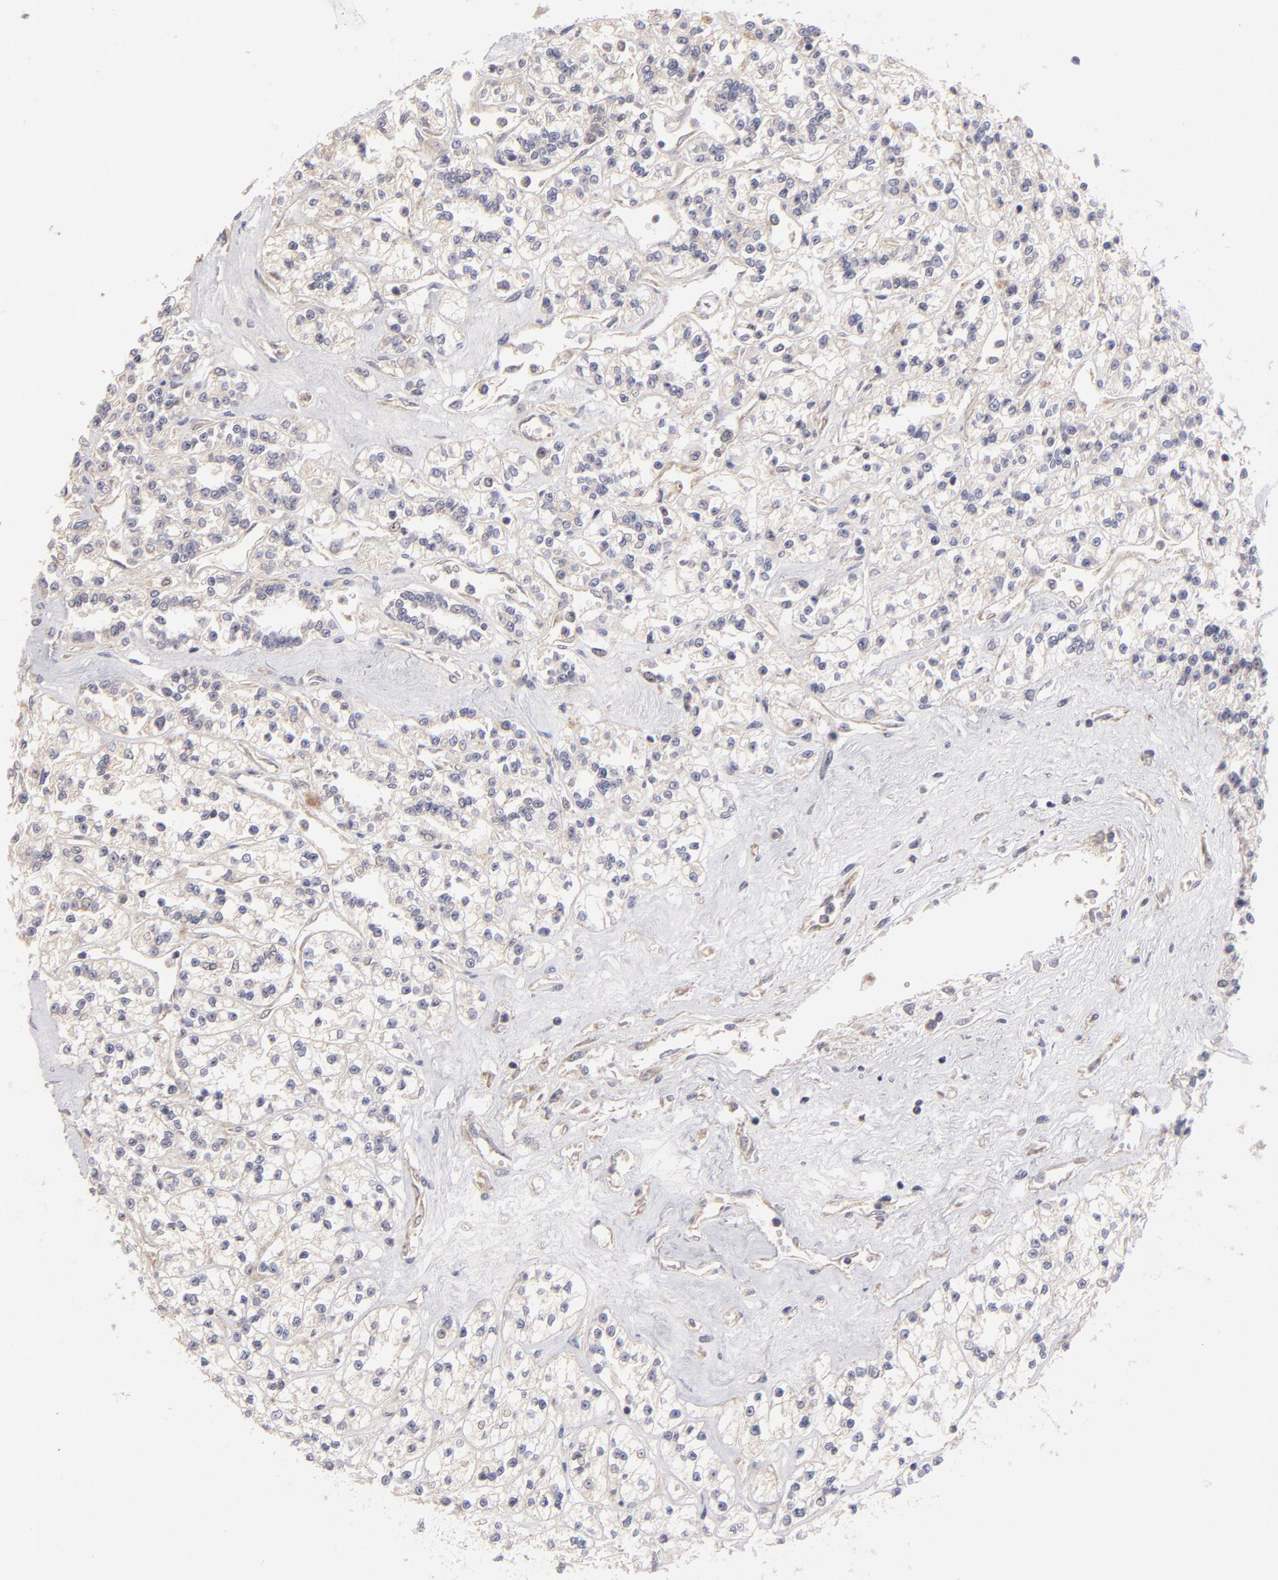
{"staining": {"intensity": "weak", "quantity": ">75%", "location": "cytoplasmic/membranous"}, "tissue": "renal cancer", "cell_type": "Tumor cells", "image_type": "cancer", "snomed": [{"axis": "morphology", "description": "Adenocarcinoma, NOS"}, {"axis": "topography", "description": "Kidney"}], "caption": "The photomicrograph shows a brown stain indicating the presence of a protein in the cytoplasmic/membranous of tumor cells in adenocarcinoma (renal).", "gene": "HCCS", "patient": {"sex": "female", "age": 76}}